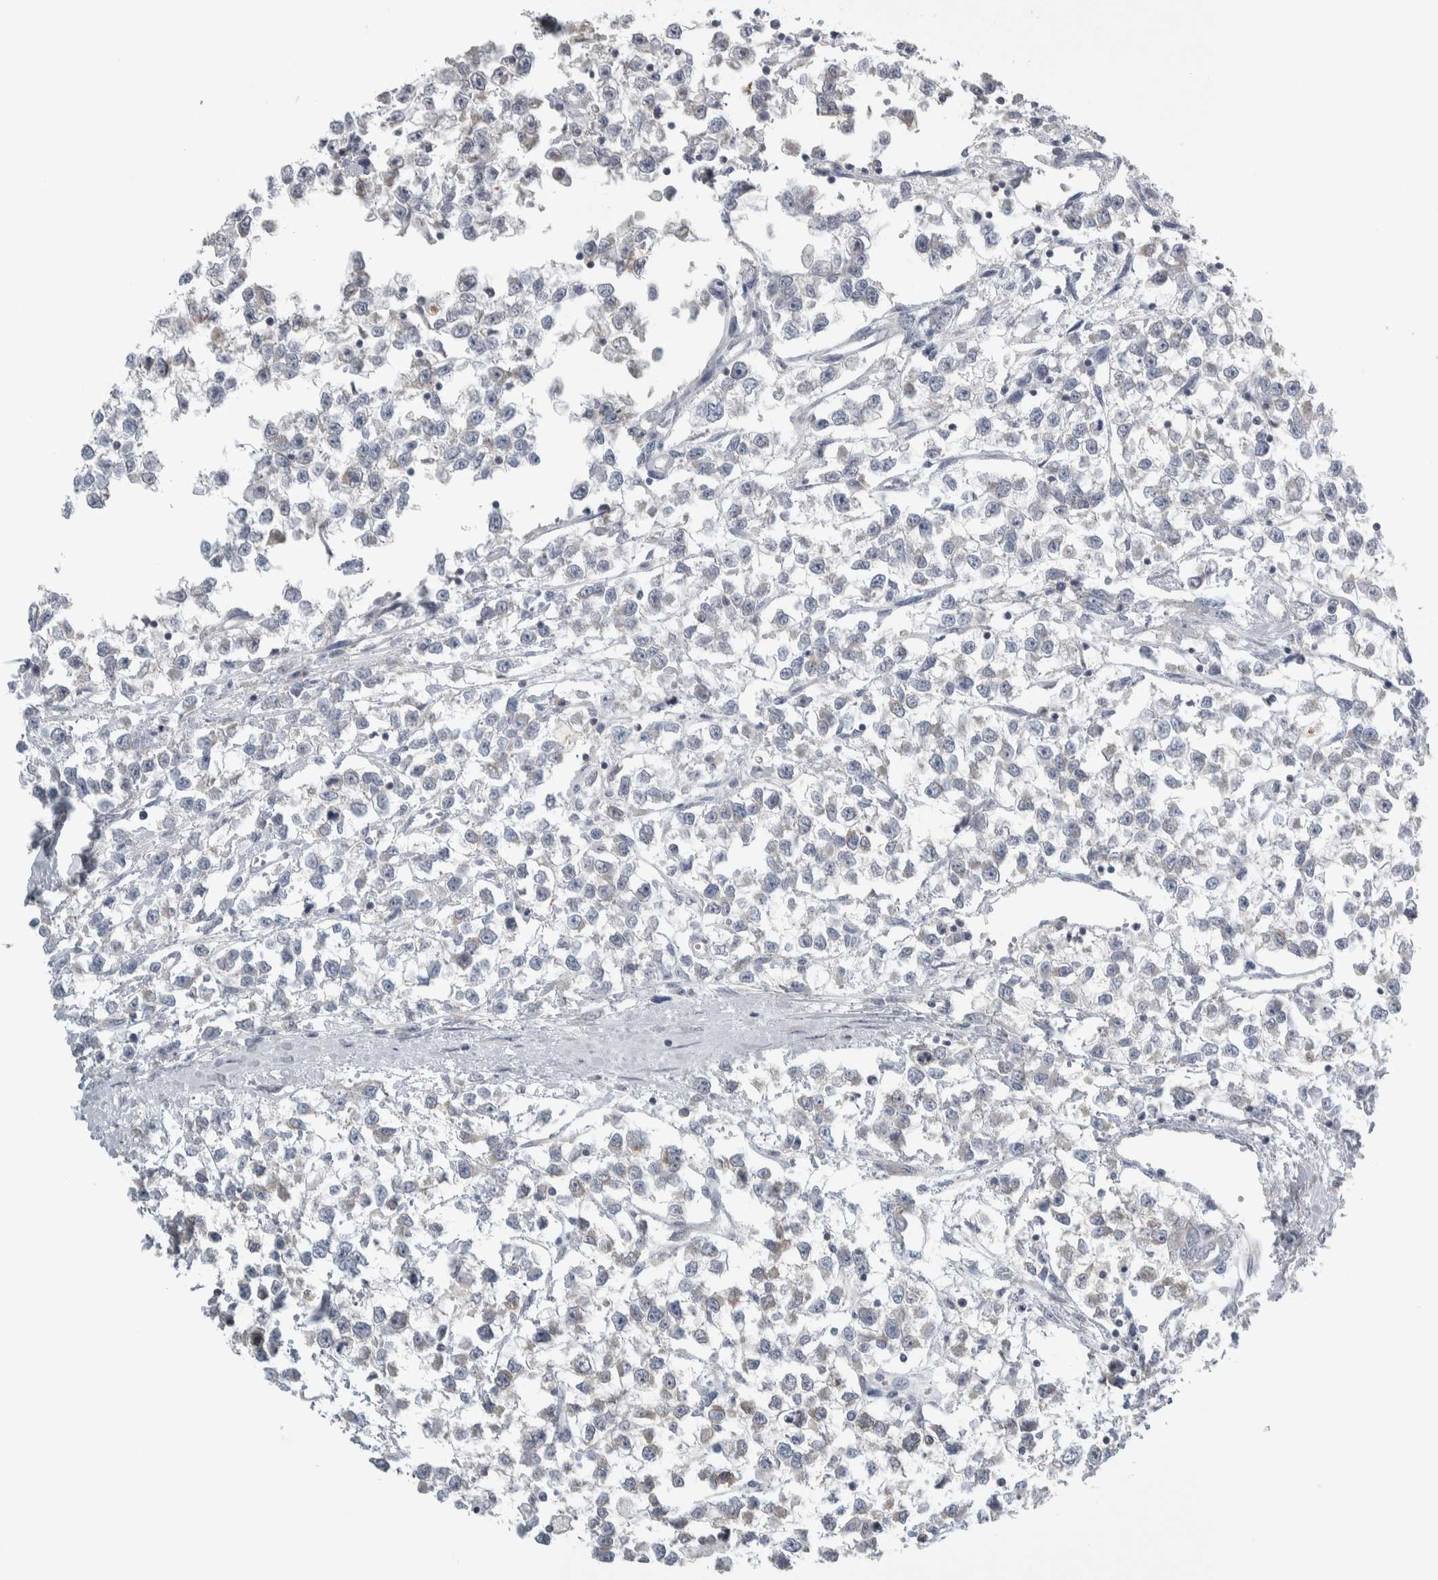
{"staining": {"intensity": "negative", "quantity": "none", "location": "none"}, "tissue": "testis cancer", "cell_type": "Tumor cells", "image_type": "cancer", "snomed": [{"axis": "morphology", "description": "Seminoma, NOS"}, {"axis": "morphology", "description": "Carcinoma, Embryonal, NOS"}, {"axis": "topography", "description": "Testis"}], "caption": "There is no significant staining in tumor cells of seminoma (testis).", "gene": "SIGMAR1", "patient": {"sex": "male", "age": 51}}